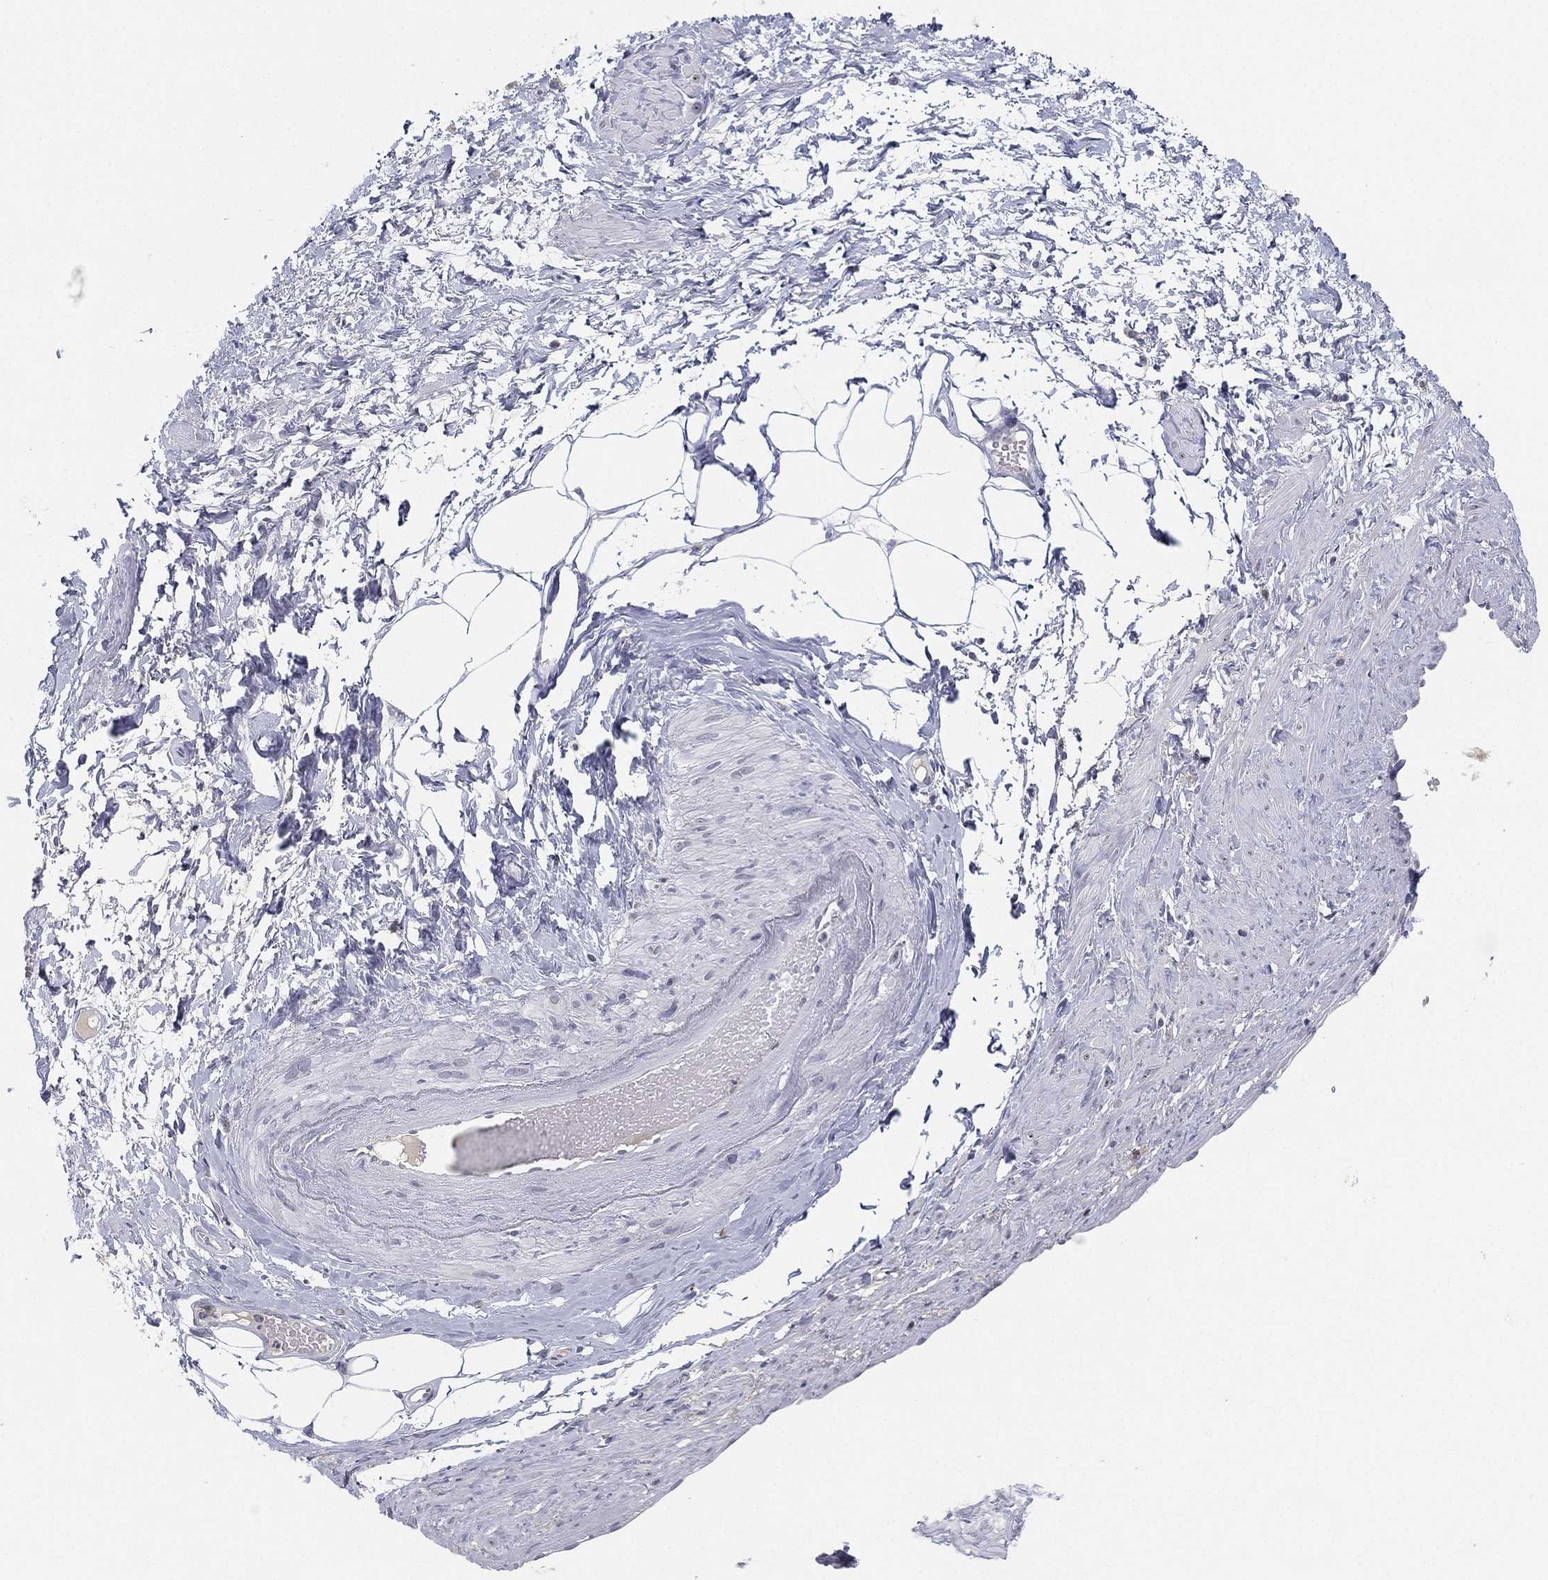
{"staining": {"intensity": "negative", "quantity": "none", "location": "none"}, "tissue": "adipose tissue", "cell_type": "Adipocytes", "image_type": "normal", "snomed": [{"axis": "morphology", "description": "Normal tissue, NOS"}, {"axis": "topography", "description": "Prostate"}, {"axis": "topography", "description": "Peripheral nerve tissue"}], "caption": "Unremarkable adipose tissue was stained to show a protein in brown. There is no significant expression in adipocytes. (DAB immunohistochemistry with hematoxylin counter stain).", "gene": "MS4A8", "patient": {"sex": "male", "age": 57}}